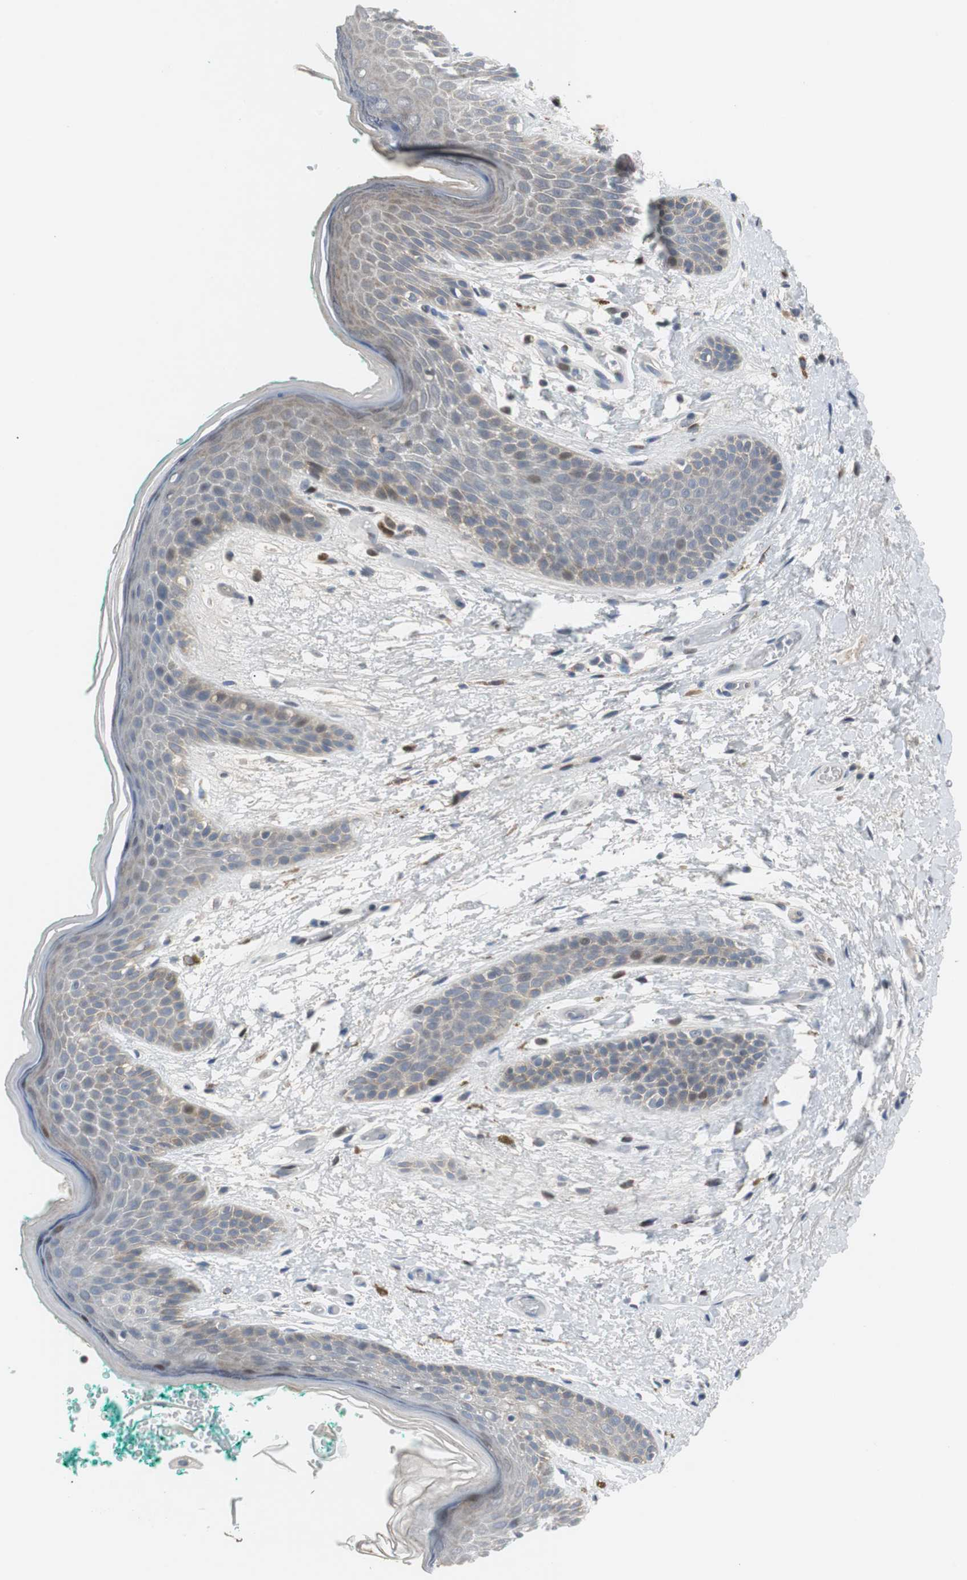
{"staining": {"intensity": "weak", "quantity": "25%-75%", "location": "cytoplasmic/membranous,nuclear"}, "tissue": "skin", "cell_type": "Epidermal cells", "image_type": "normal", "snomed": [{"axis": "morphology", "description": "Normal tissue, NOS"}, {"axis": "topography", "description": "Anal"}], "caption": "Weak cytoplasmic/membranous,nuclear protein expression is appreciated in approximately 25%-75% of epidermal cells in skin. (DAB IHC, brown staining for protein, blue staining for nuclei).", "gene": "MAP2K4", "patient": {"sex": "male", "age": 74}}